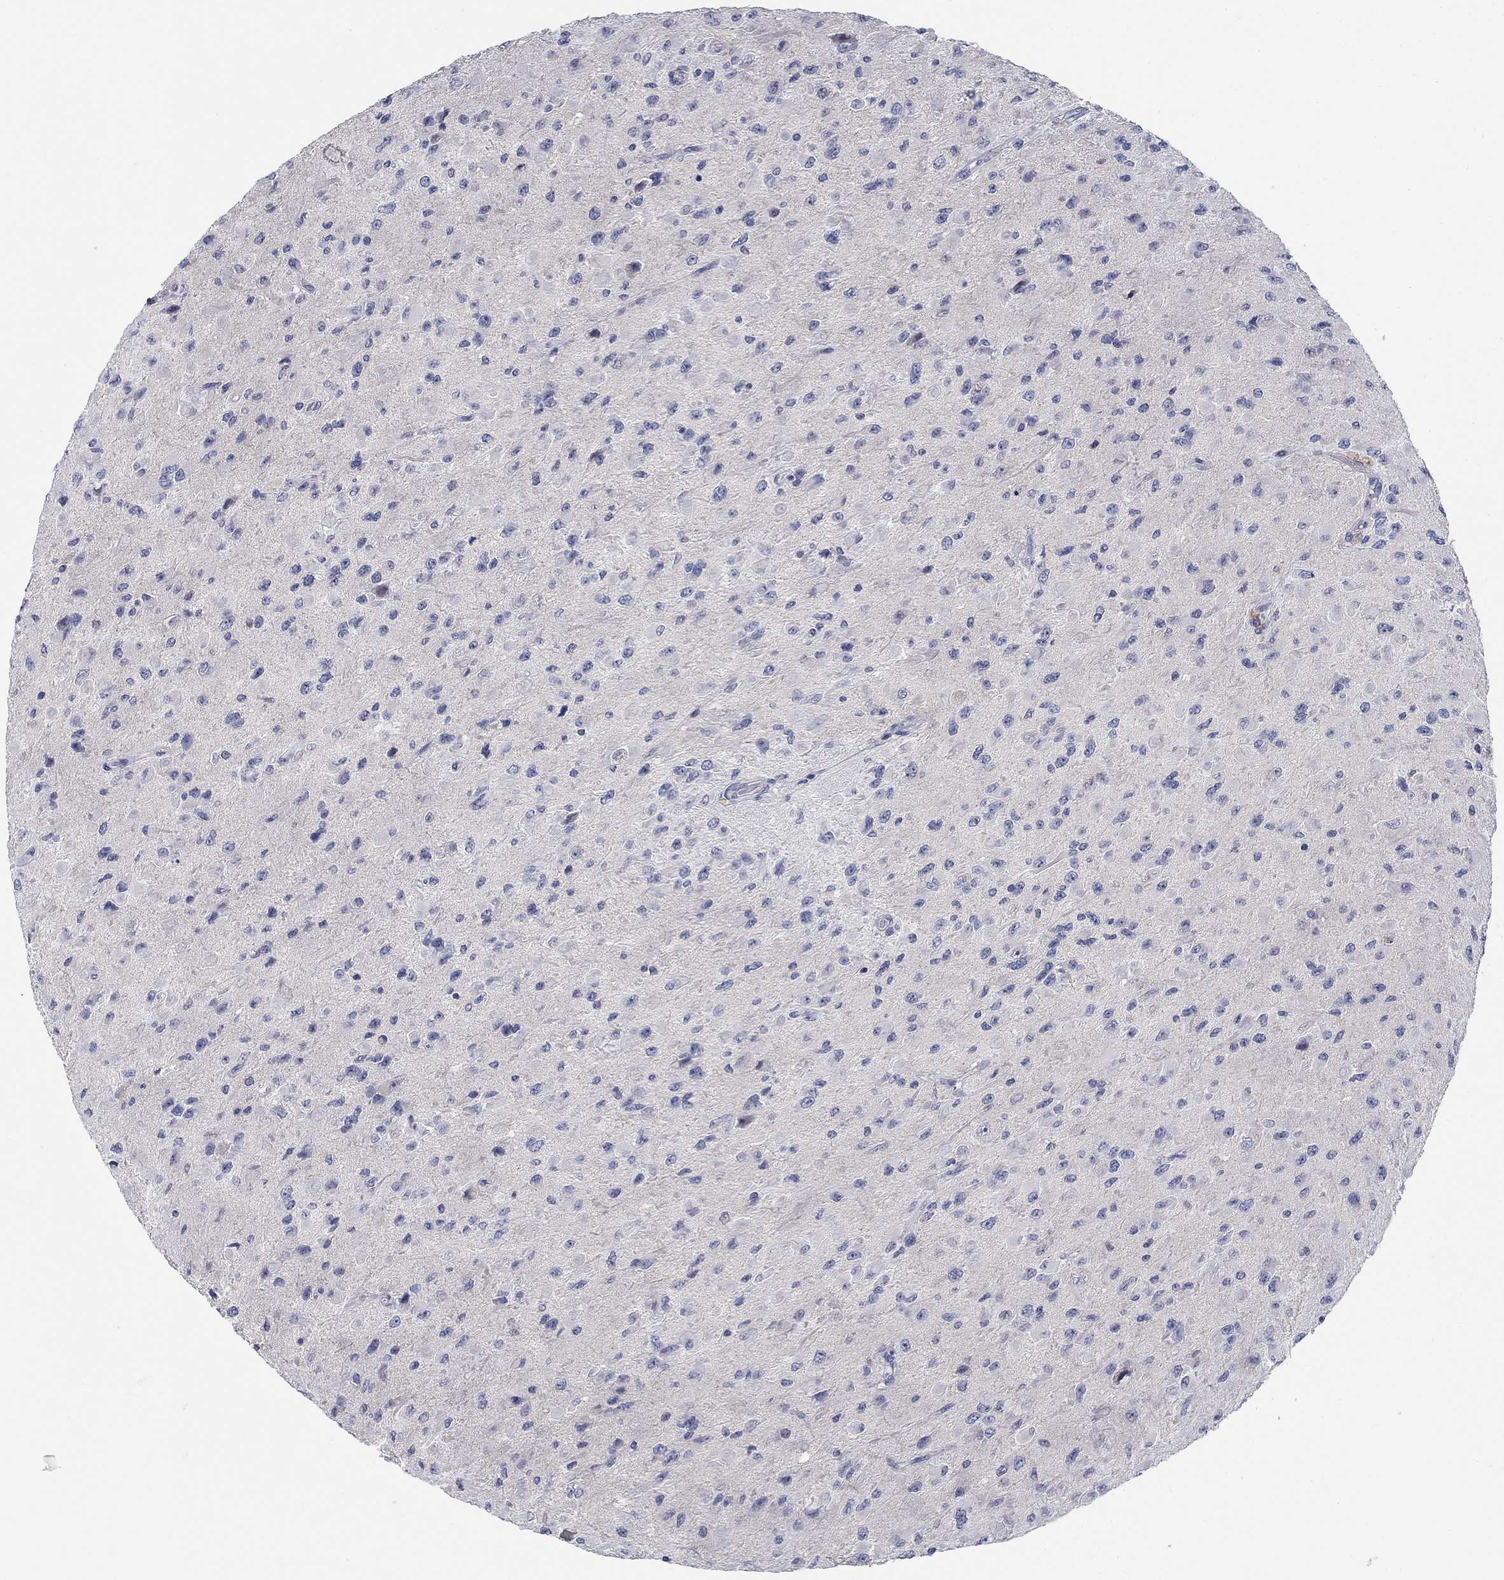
{"staining": {"intensity": "negative", "quantity": "none", "location": "none"}, "tissue": "glioma", "cell_type": "Tumor cells", "image_type": "cancer", "snomed": [{"axis": "morphology", "description": "Glioma, malignant, High grade"}, {"axis": "topography", "description": "Cerebral cortex"}], "caption": "High power microscopy photomicrograph of an immunohistochemistry image of glioma, revealing no significant expression in tumor cells.", "gene": "SMIM18", "patient": {"sex": "male", "age": 35}}